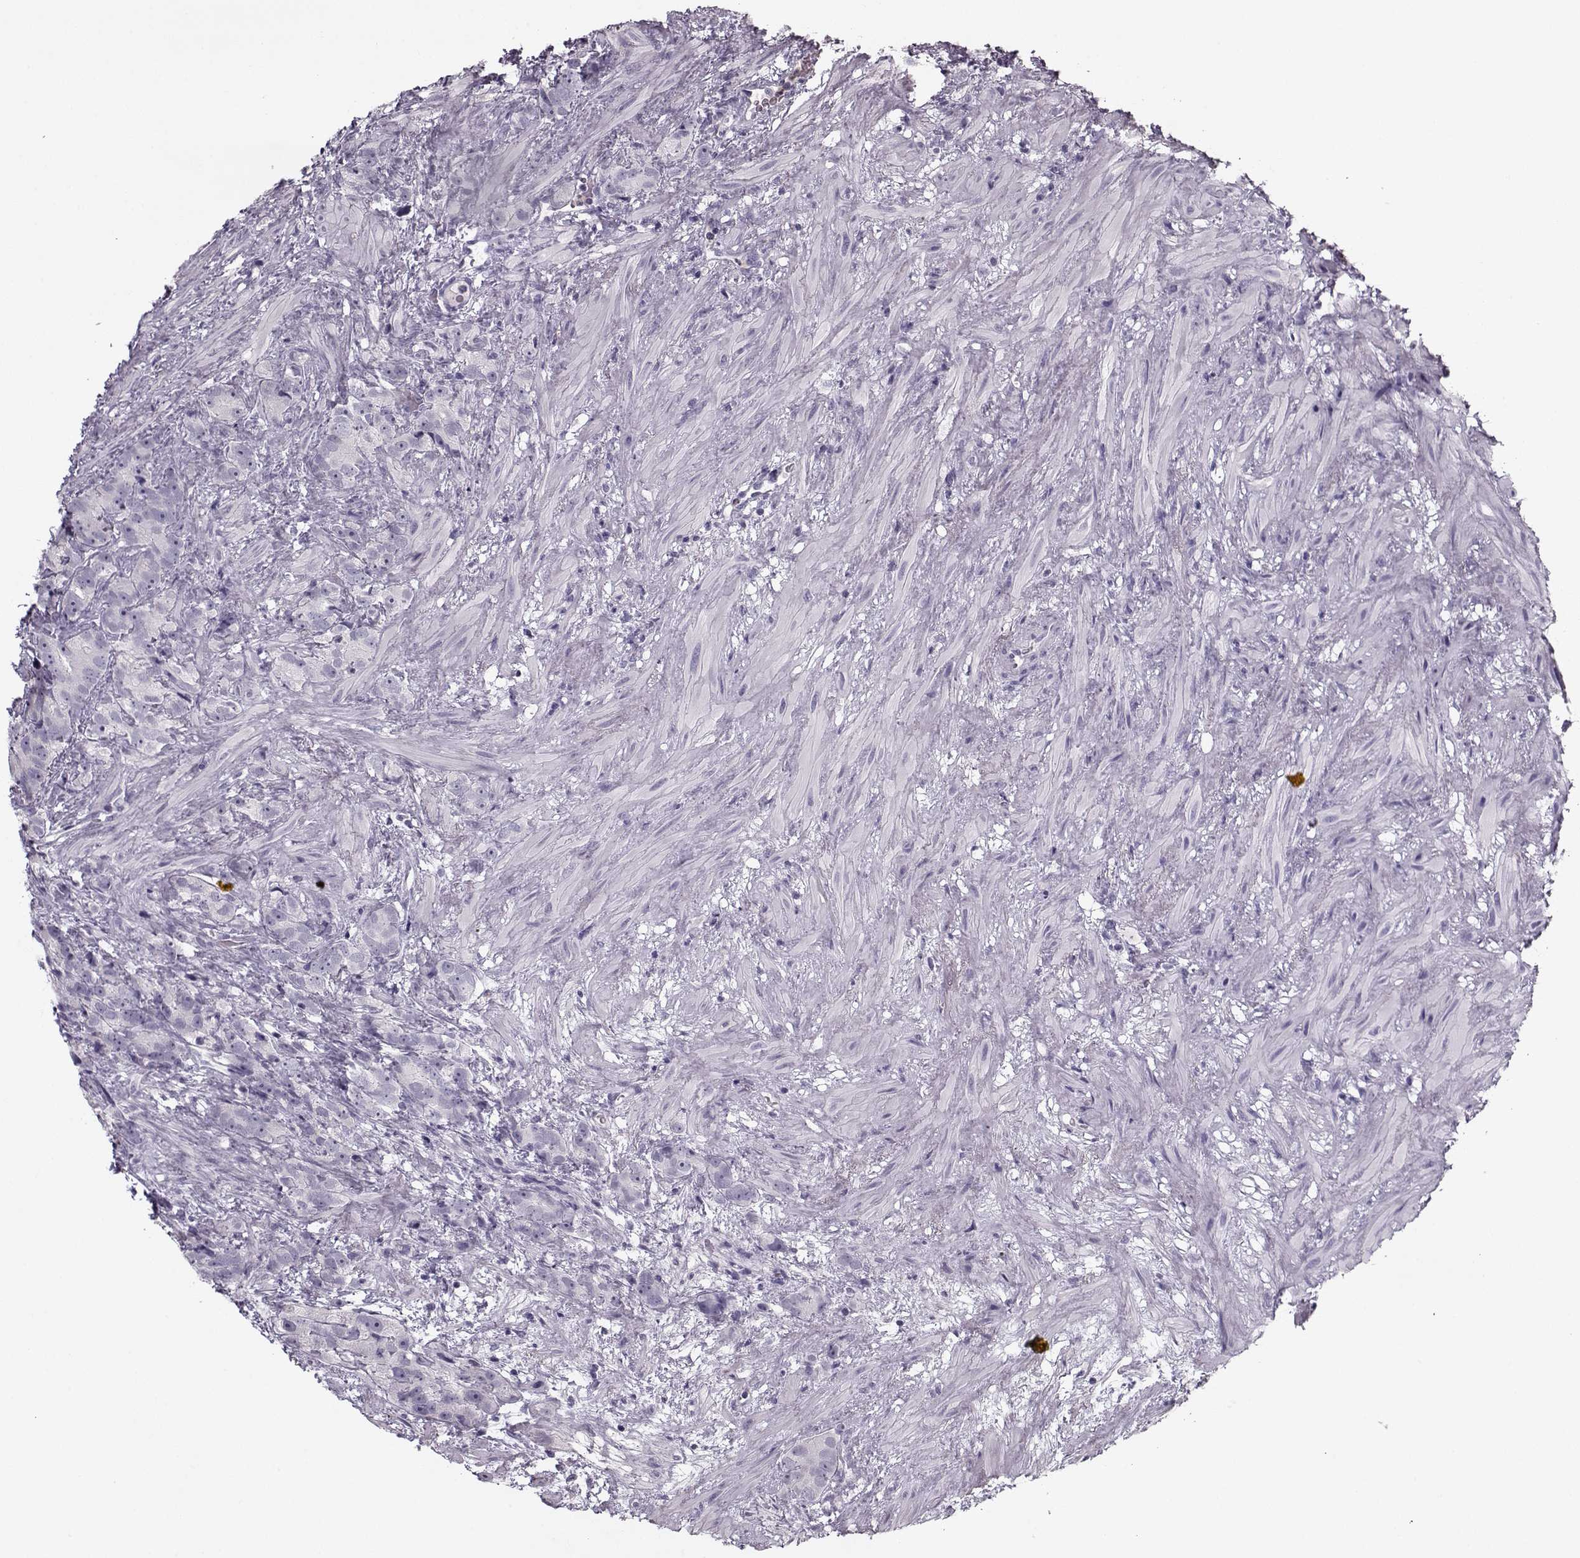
{"staining": {"intensity": "negative", "quantity": "none", "location": "none"}, "tissue": "prostate cancer", "cell_type": "Tumor cells", "image_type": "cancer", "snomed": [{"axis": "morphology", "description": "Adenocarcinoma, High grade"}, {"axis": "topography", "description": "Prostate"}], "caption": "This histopathology image is of prostate adenocarcinoma (high-grade) stained with IHC to label a protein in brown with the nuclei are counter-stained blue. There is no expression in tumor cells.", "gene": "ACOT11", "patient": {"sex": "male", "age": 90}}